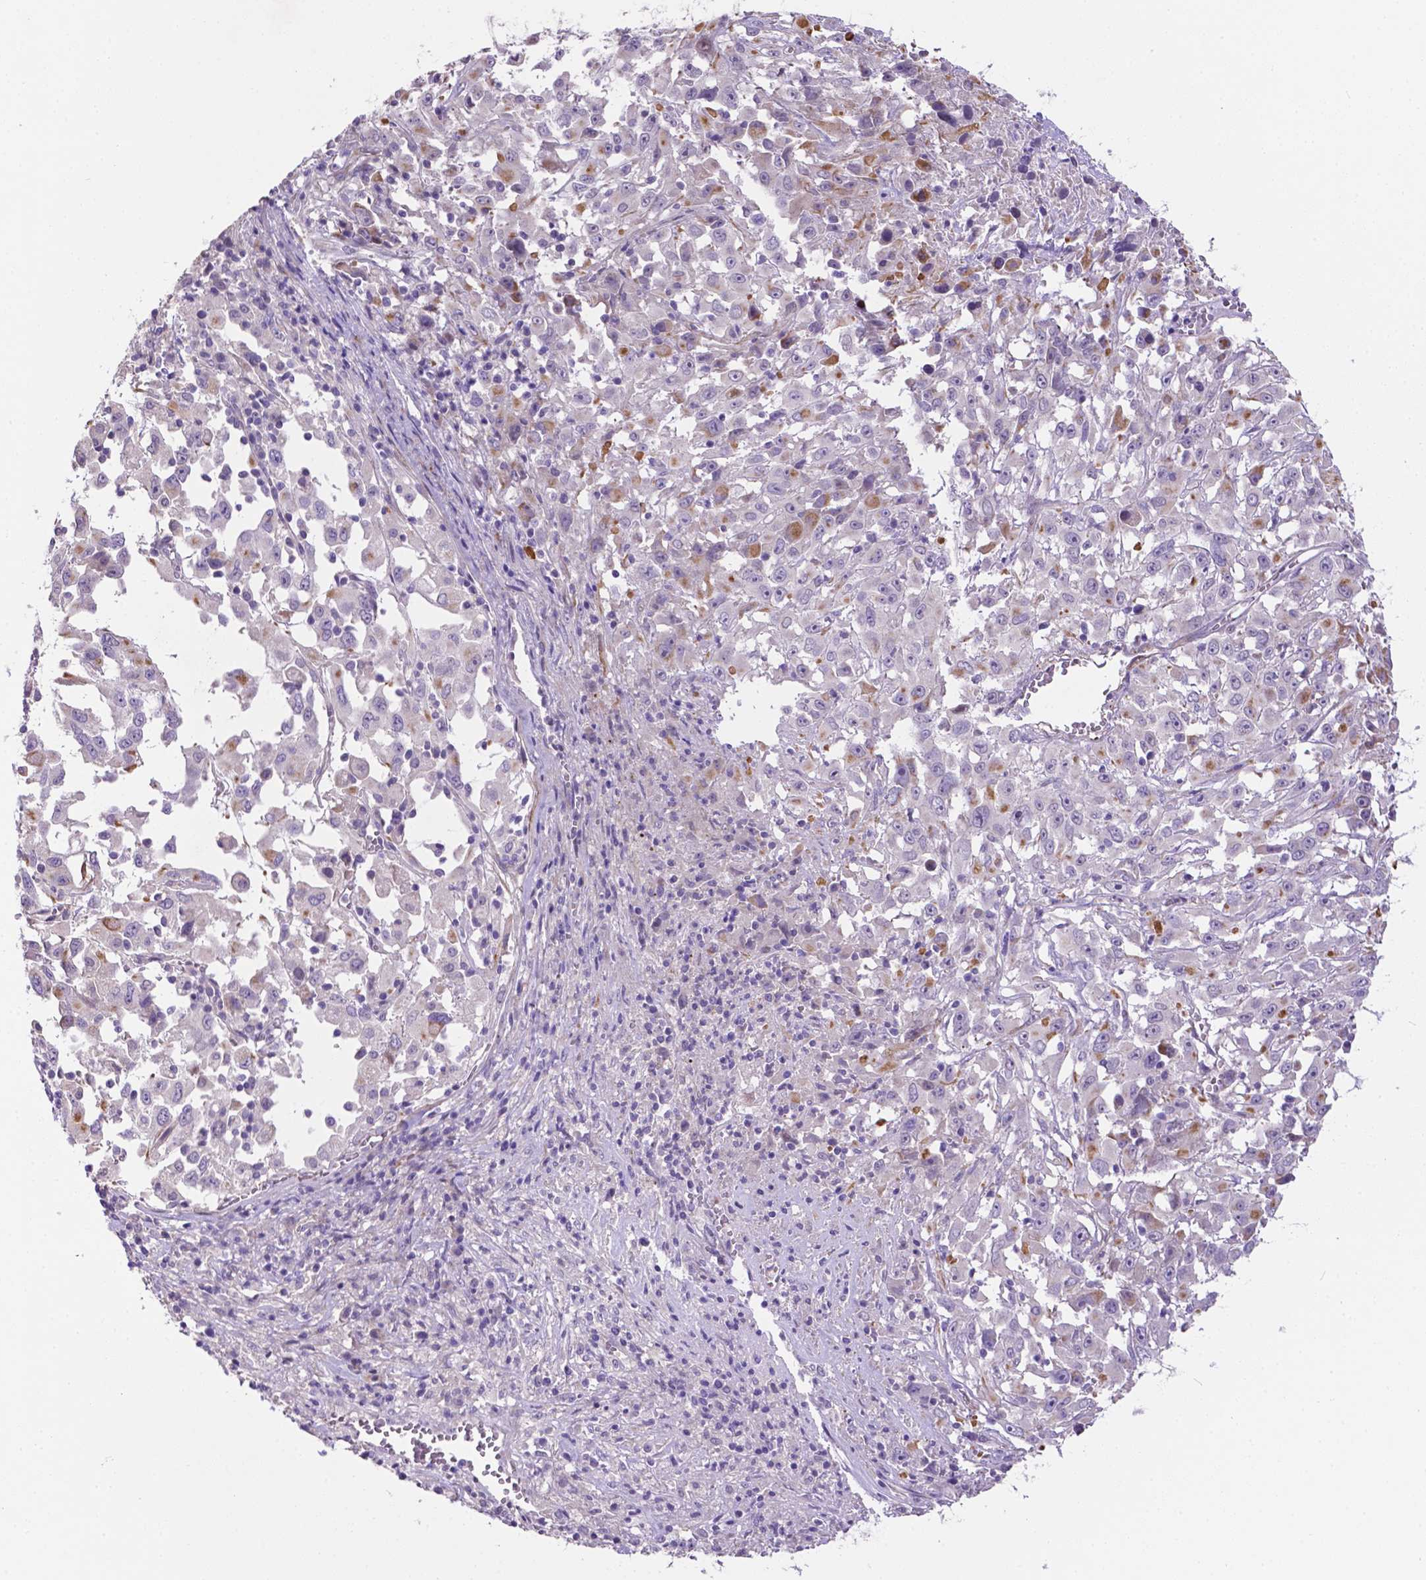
{"staining": {"intensity": "negative", "quantity": "none", "location": "none"}, "tissue": "melanoma", "cell_type": "Tumor cells", "image_type": "cancer", "snomed": [{"axis": "morphology", "description": "Malignant melanoma, Metastatic site"}, {"axis": "topography", "description": "Soft tissue"}], "caption": "Immunohistochemistry (IHC) of malignant melanoma (metastatic site) shows no expression in tumor cells.", "gene": "PFKFB4", "patient": {"sex": "male", "age": 50}}